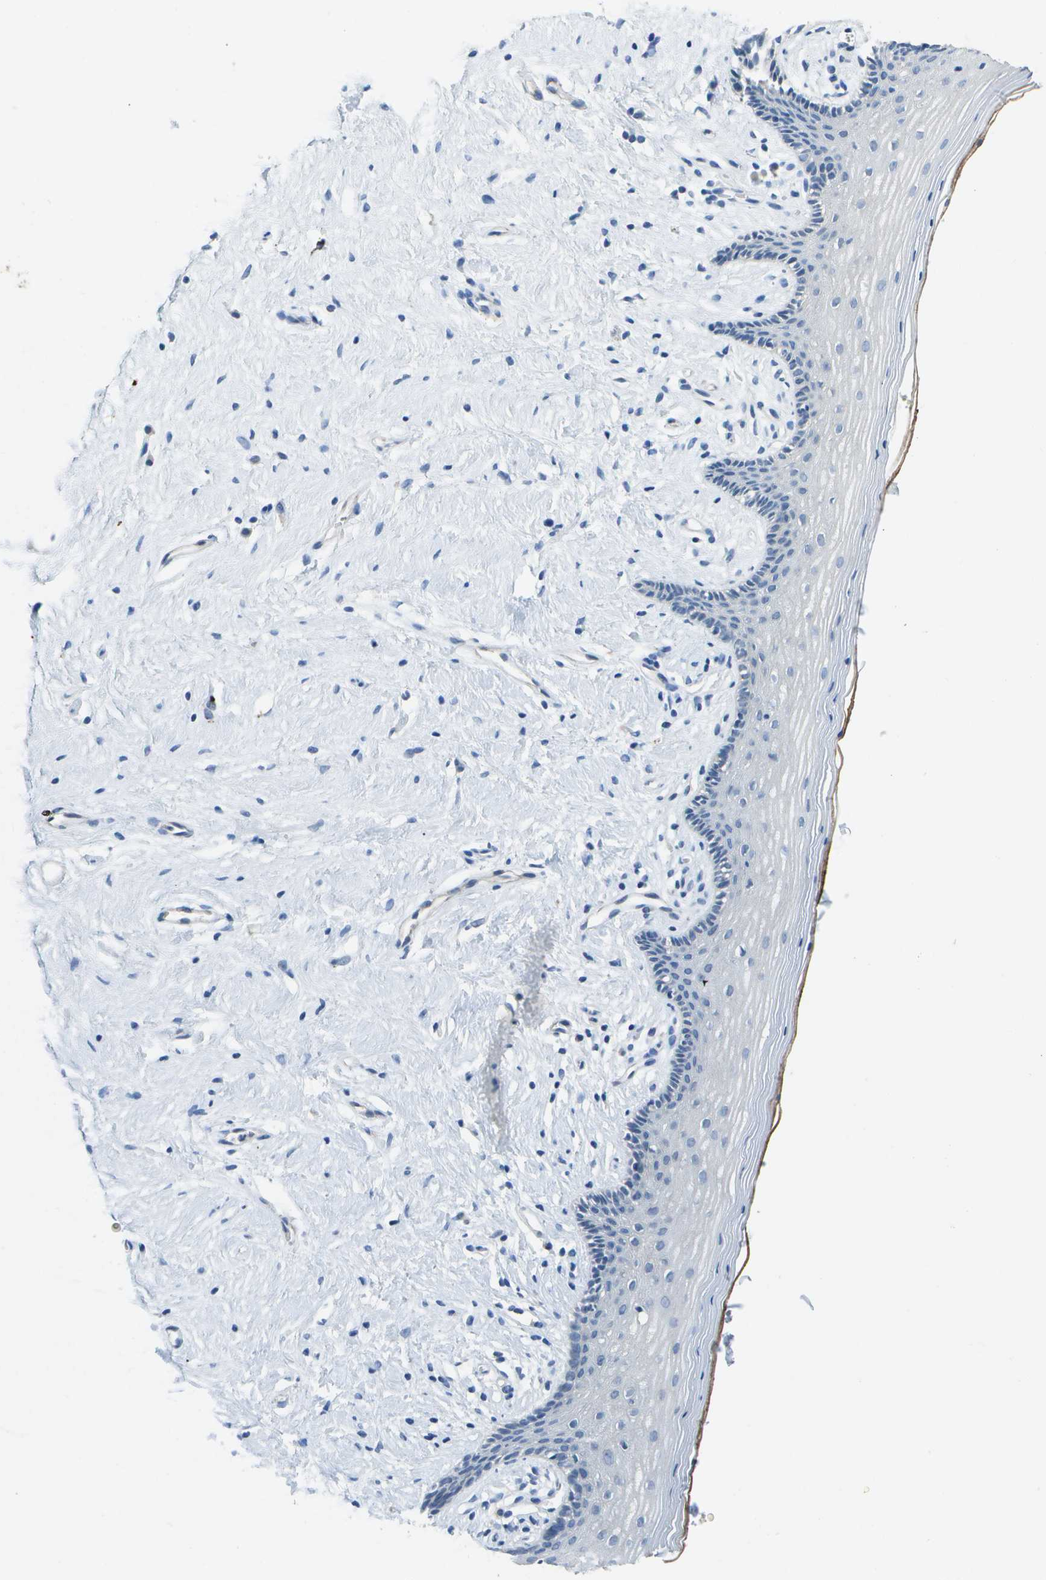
{"staining": {"intensity": "negative", "quantity": "none", "location": "none"}, "tissue": "vagina", "cell_type": "Squamous epithelial cells", "image_type": "normal", "snomed": [{"axis": "morphology", "description": "Normal tissue, NOS"}, {"axis": "topography", "description": "Vagina"}], "caption": "This is a photomicrograph of immunohistochemistry (IHC) staining of benign vagina, which shows no expression in squamous epithelial cells.", "gene": "DCT", "patient": {"sex": "female", "age": 44}}